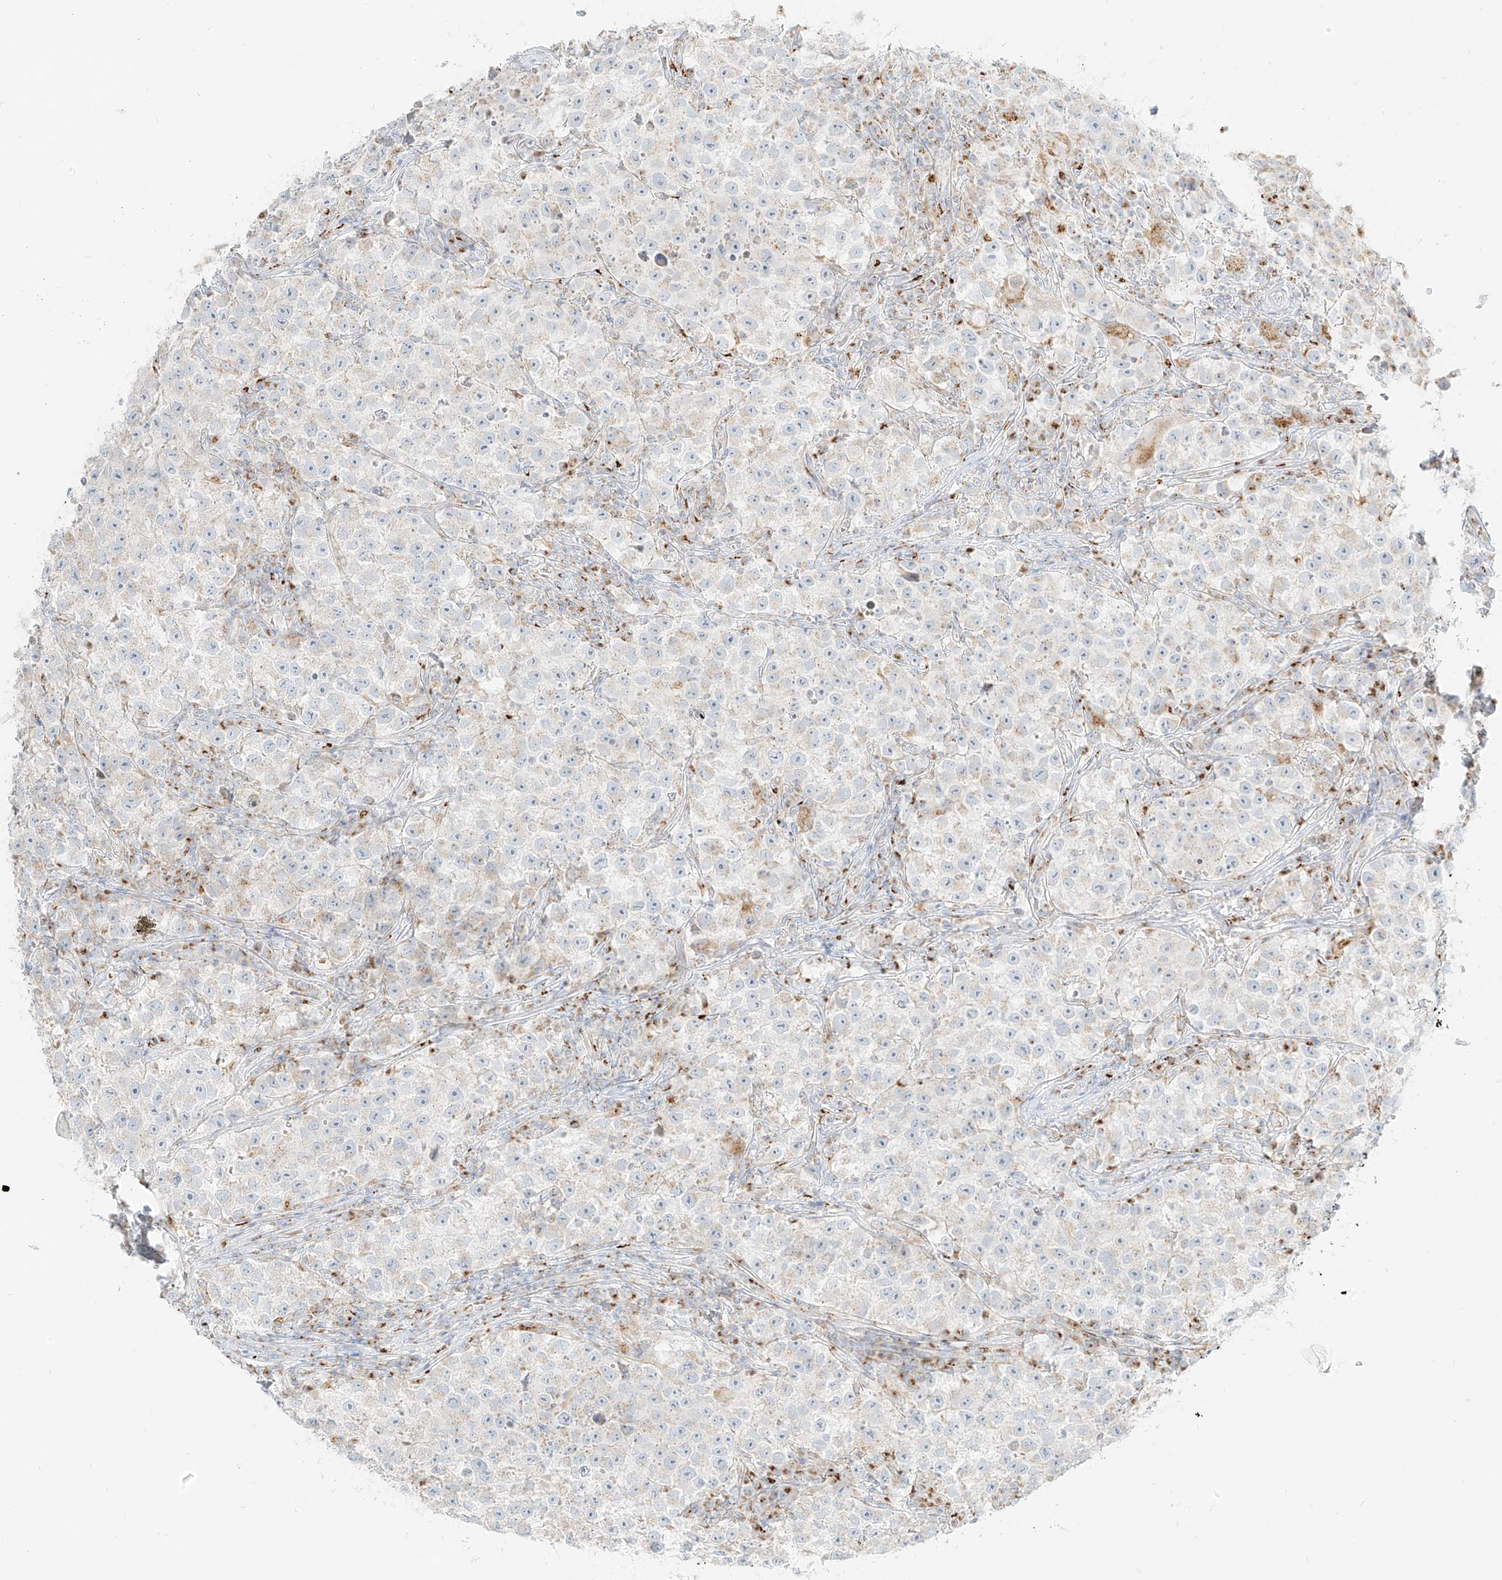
{"staining": {"intensity": "negative", "quantity": "none", "location": "none"}, "tissue": "testis cancer", "cell_type": "Tumor cells", "image_type": "cancer", "snomed": [{"axis": "morphology", "description": "Seminoma, NOS"}, {"axis": "topography", "description": "Testis"}], "caption": "Tumor cells are negative for brown protein staining in testis seminoma.", "gene": "TMEM87B", "patient": {"sex": "male", "age": 22}}